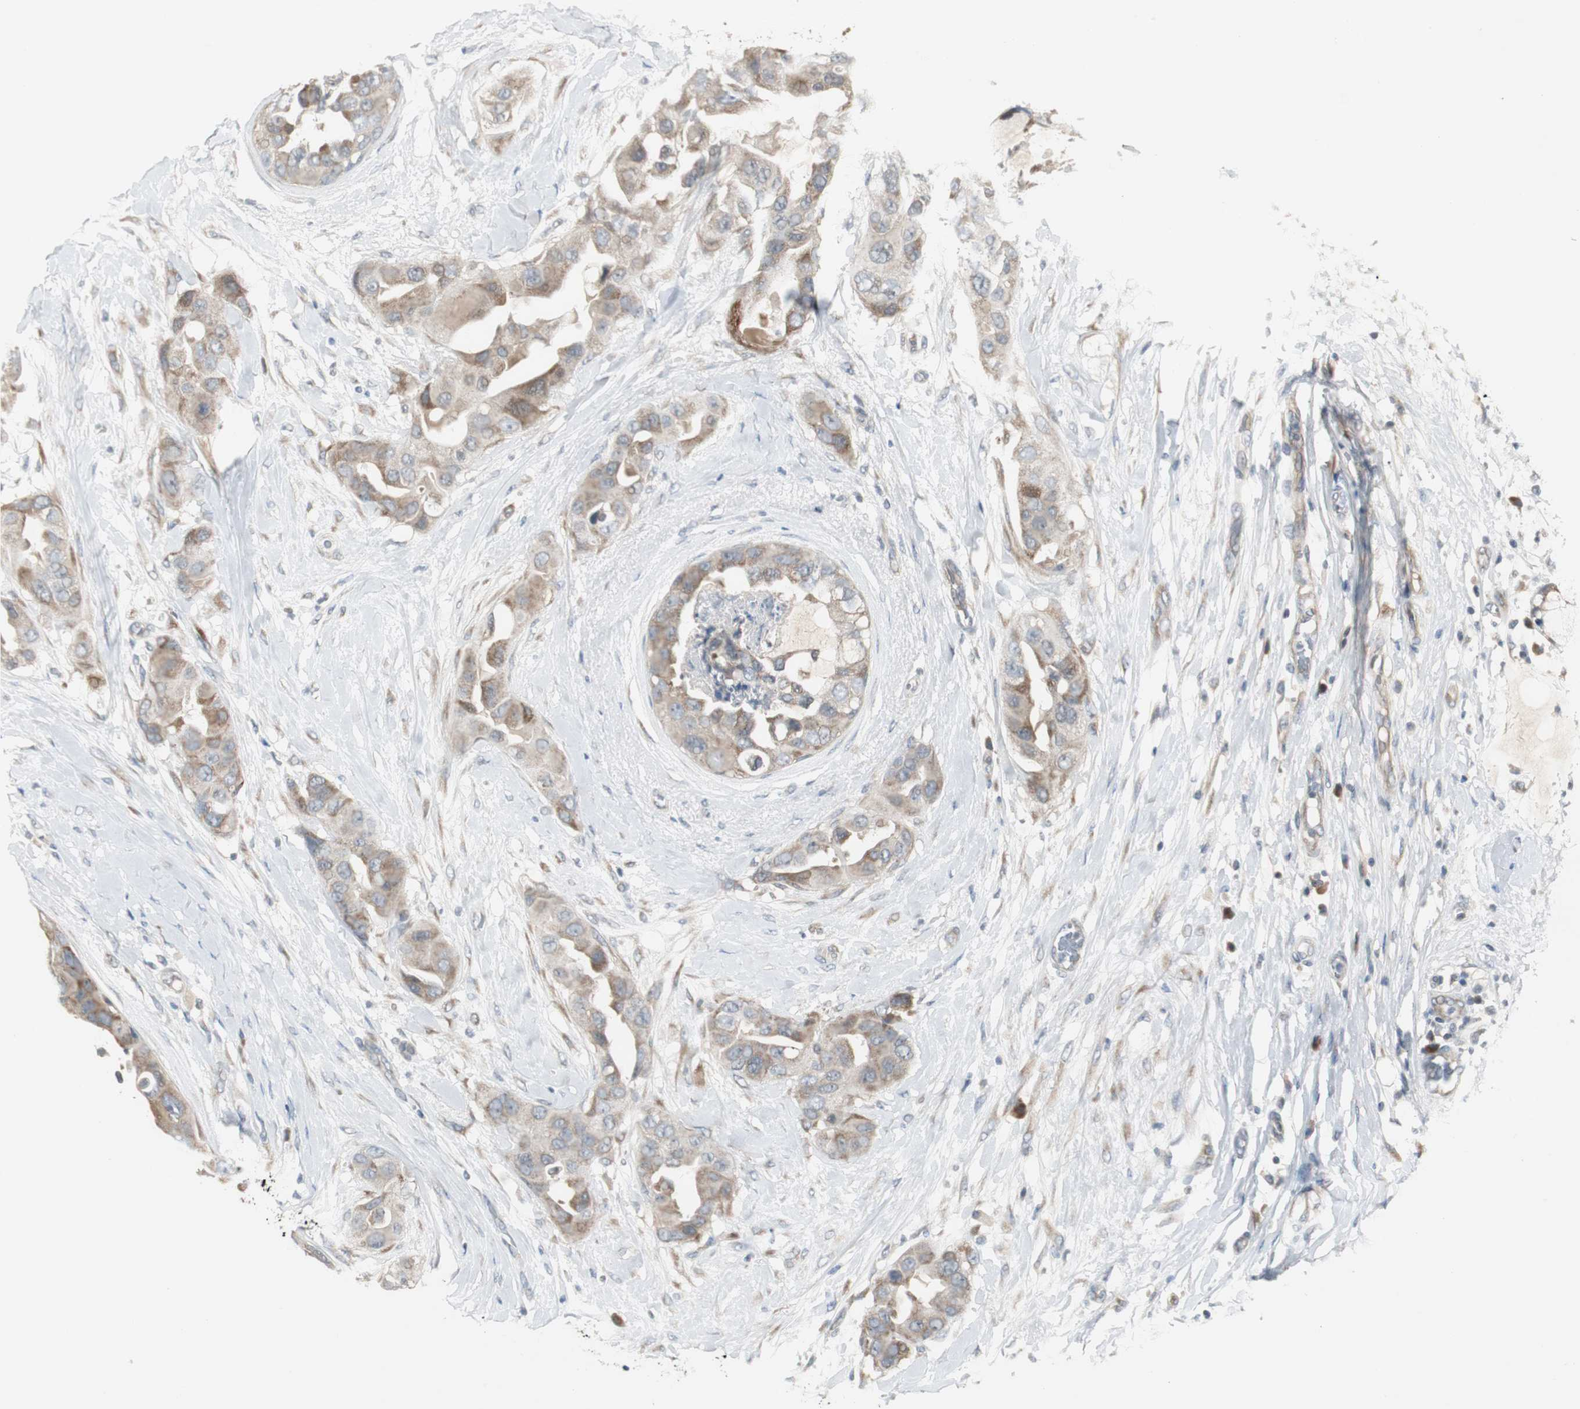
{"staining": {"intensity": "weak", "quantity": ">75%", "location": "cytoplasmic/membranous"}, "tissue": "breast cancer", "cell_type": "Tumor cells", "image_type": "cancer", "snomed": [{"axis": "morphology", "description": "Duct carcinoma"}, {"axis": "topography", "description": "Breast"}], "caption": "A brown stain shows weak cytoplasmic/membranous expression of a protein in breast invasive ductal carcinoma tumor cells. Nuclei are stained in blue.", "gene": "MYT1", "patient": {"sex": "female", "age": 40}}